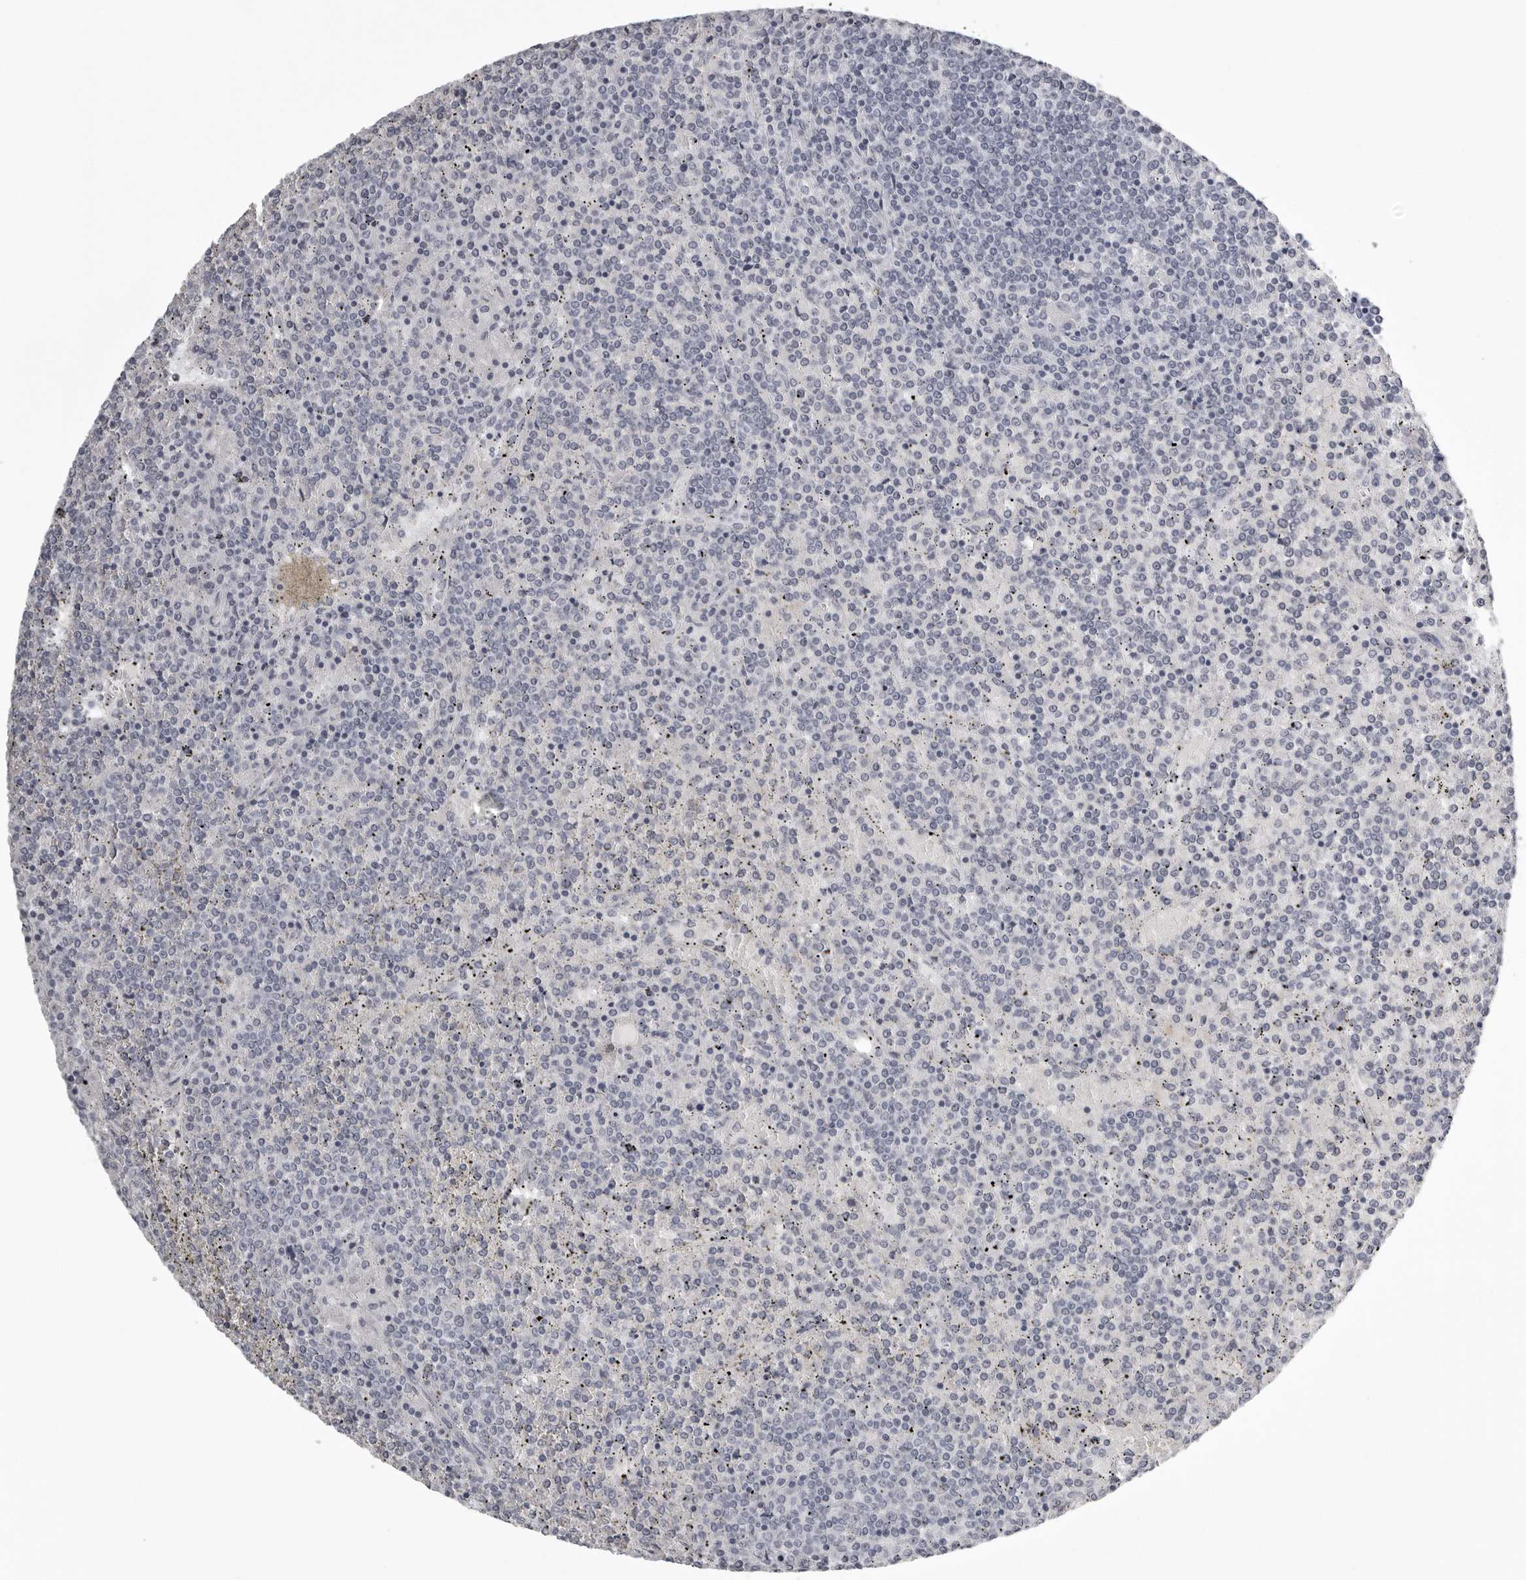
{"staining": {"intensity": "negative", "quantity": "none", "location": "none"}, "tissue": "lymphoma", "cell_type": "Tumor cells", "image_type": "cancer", "snomed": [{"axis": "morphology", "description": "Malignant lymphoma, non-Hodgkin's type, Low grade"}, {"axis": "topography", "description": "Spleen"}], "caption": "Tumor cells are negative for brown protein staining in lymphoma.", "gene": "UROD", "patient": {"sex": "female", "age": 19}}